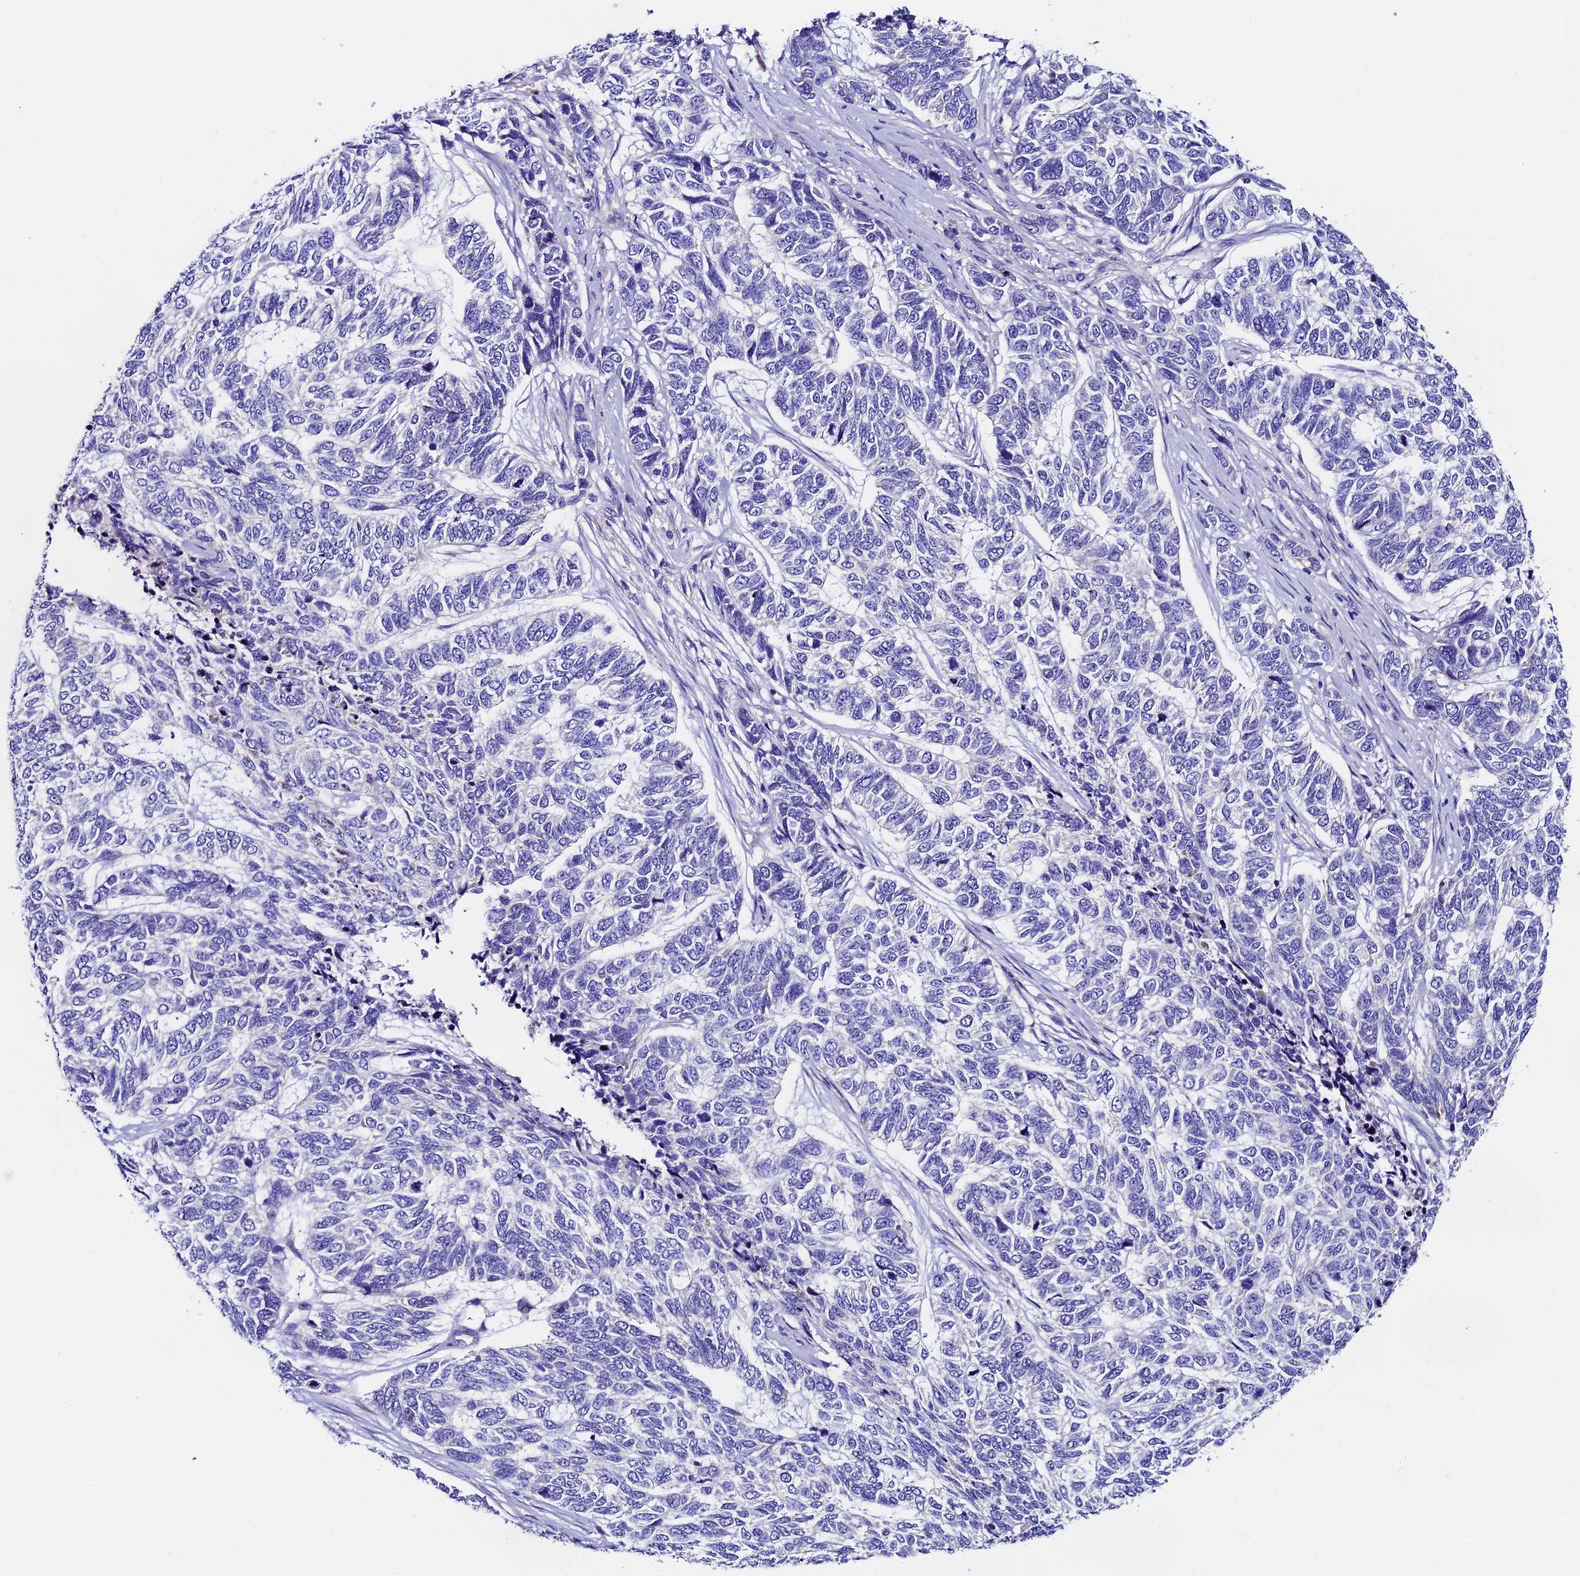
{"staining": {"intensity": "negative", "quantity": "none", "location": "none"}, "tissue": "skin cancer", "cell_type": "Tumor cells", "image_type": "cancer", "snomed": [{"axis": "morphology", "description": "Basal cell carcinoma"}, {"axis": "topography", "description": "Skin"}], "caption": "Immunohistochemistry (IHC) photomicrograph of neoplastic tissue: human skin basal cell carcinoma stained with DAB (3,3'-diaminobenzidine) exhibits no significant protein positivity in tumor cells.", "gene": "COMTD1", "patient": {"sex": "female", "age": 65}}